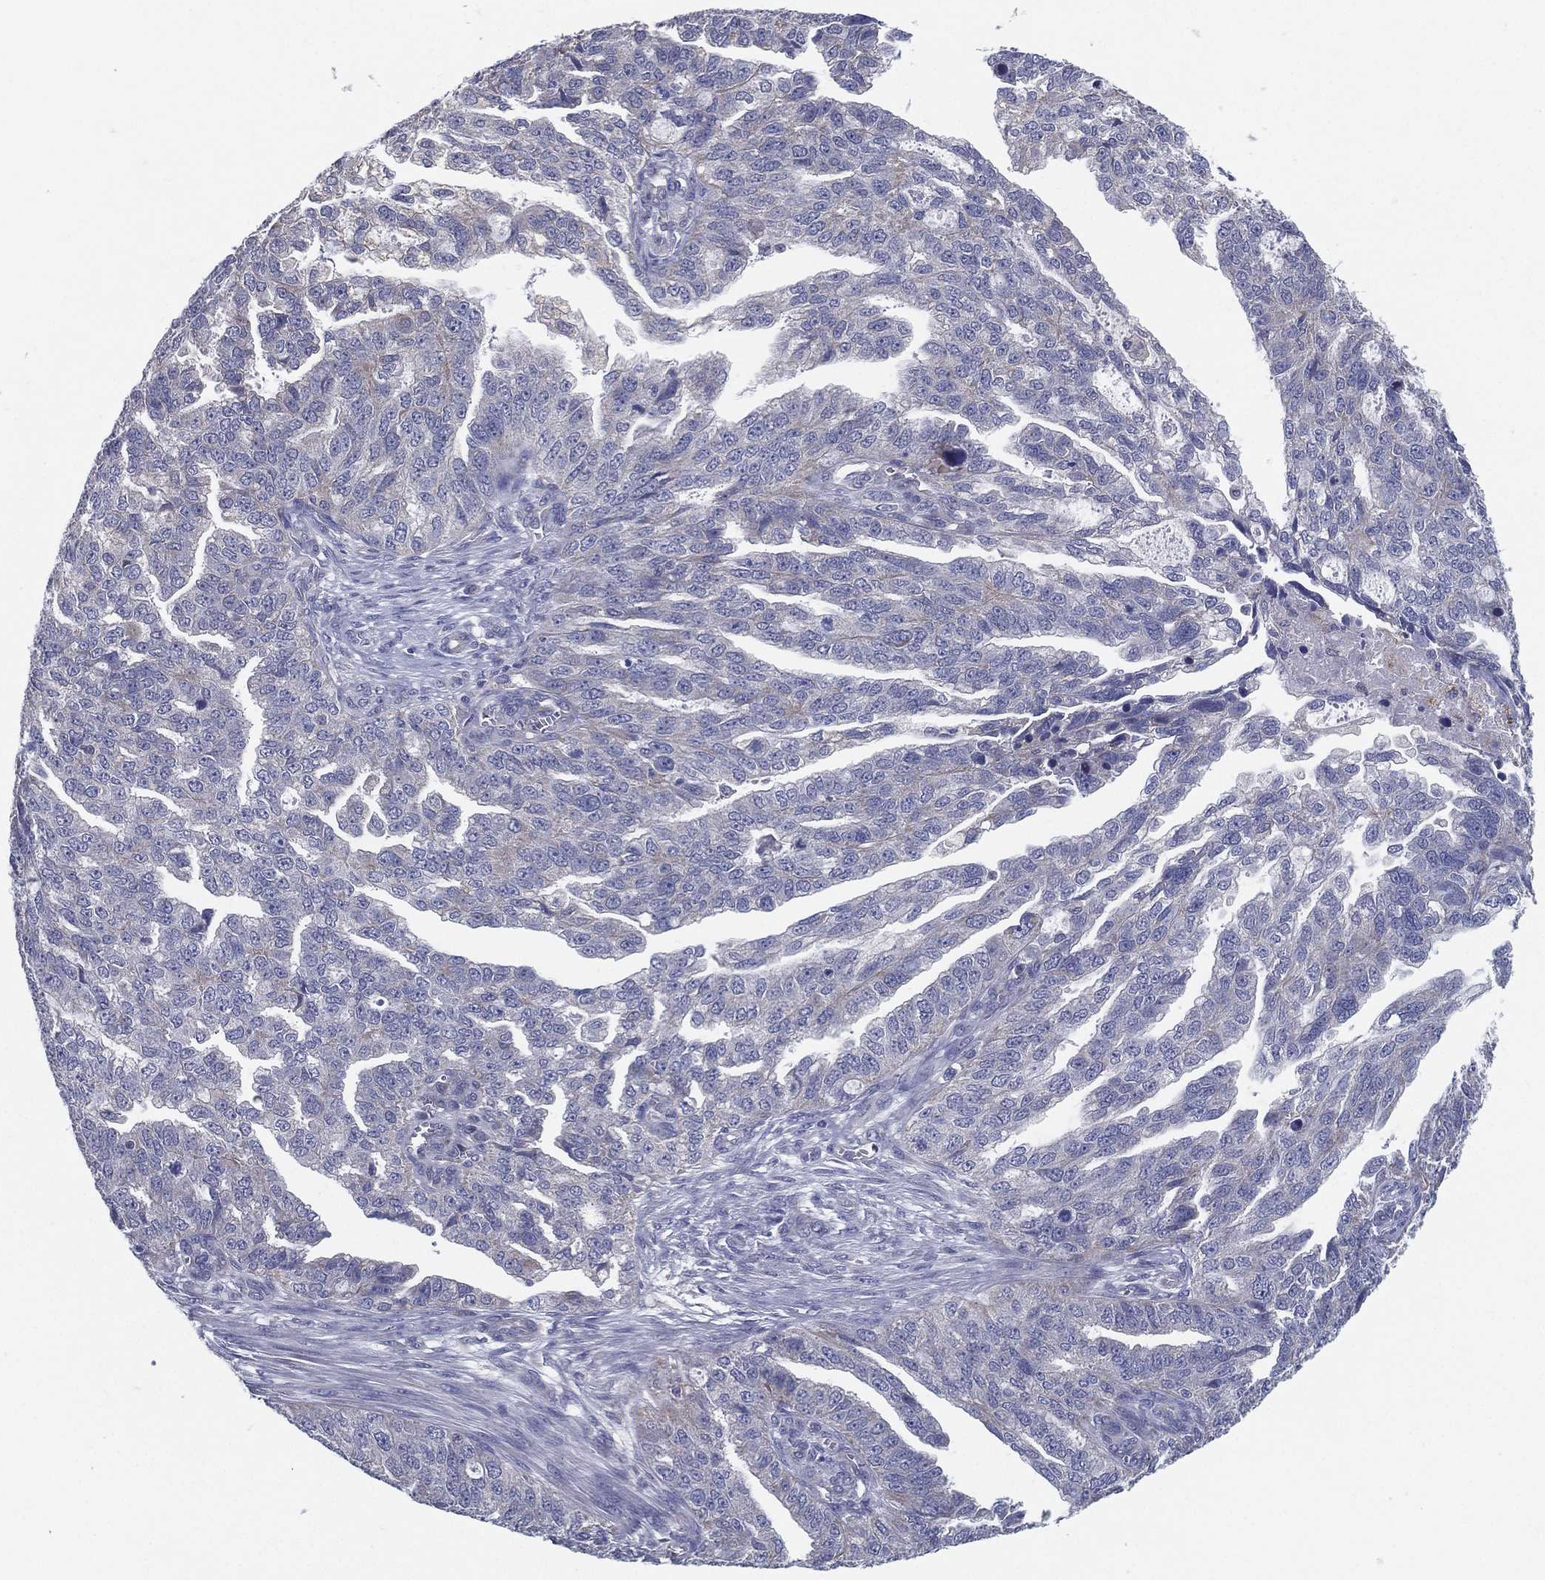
{"staining": {"intensity": "negative", "quantity": "none", "location": "none"}, "tissue": "ovarian cancer", "cell_type": "Tumor cells", "image_type": "cancer", "snomed": [{"axis": "morphology", "description": "Cystadenocarcinoma, serous, NOS"}, {"axis": "topography", "description": "Ovary"}], "caption": "High power microscopy micrograph of an immunohistochemistry micrograph of ovarian cancer, revealing no significant expression in tumor cells.", "gene": "PCSK1", "patient": {"sex": "female", "age": 51}}